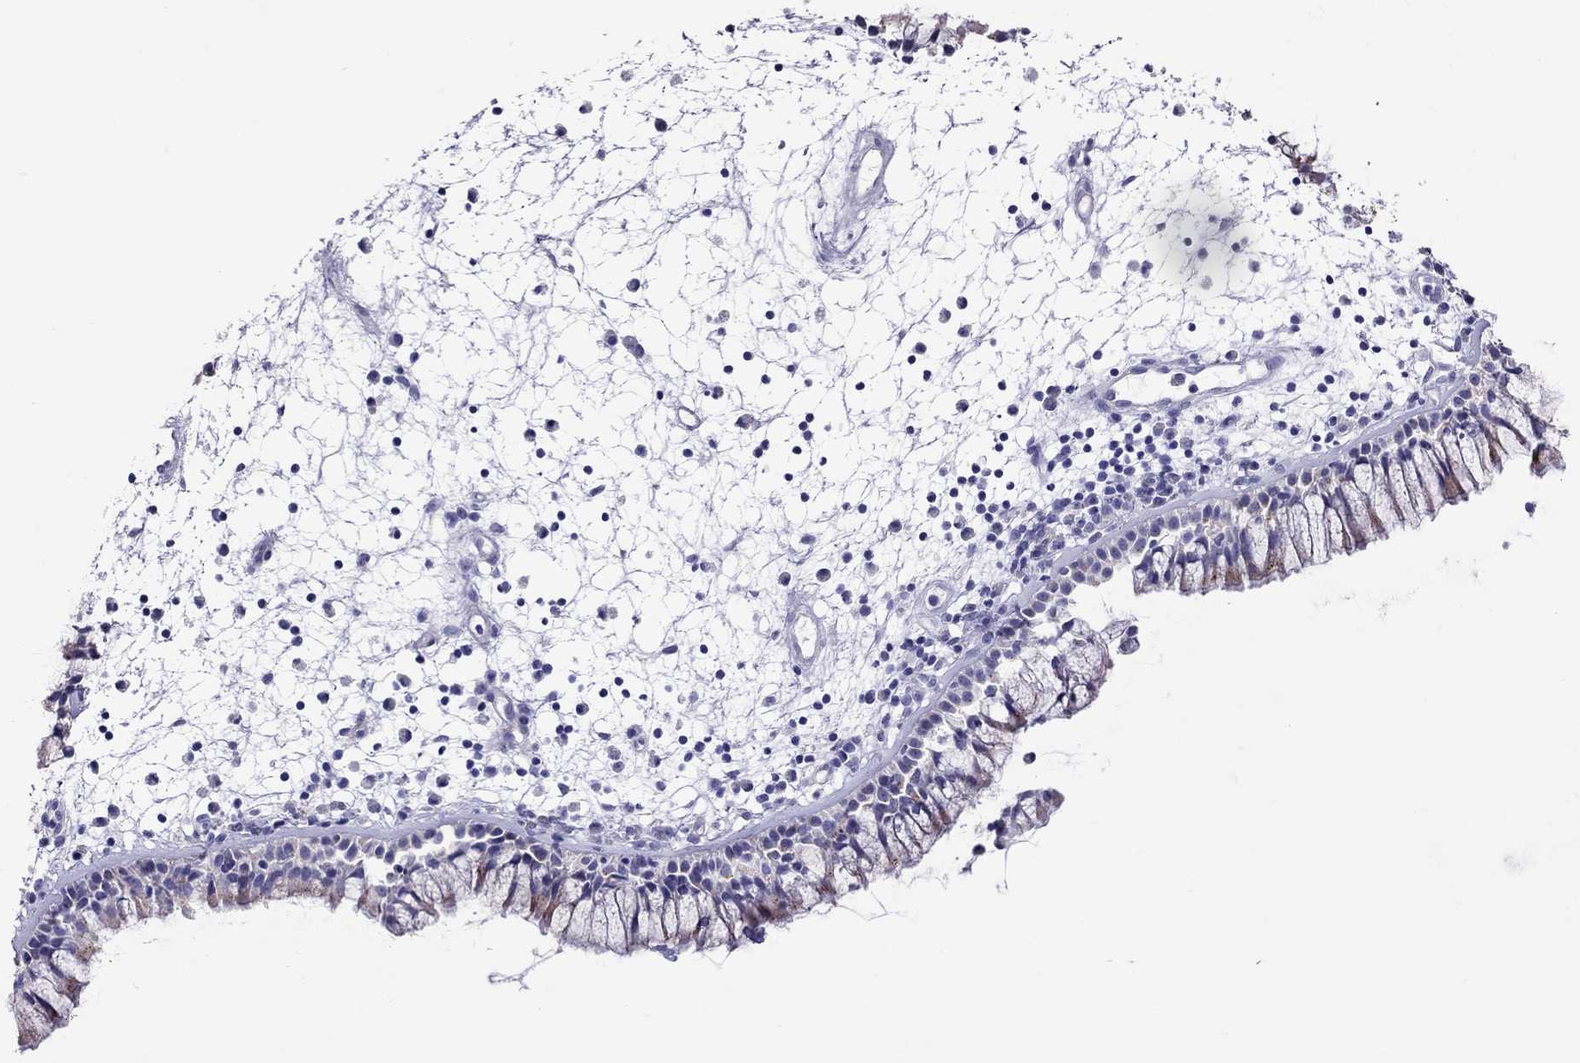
{"staining": {"intensity": "weak", "quantity": "<25%", "location": "cytoplasmic/membranous"}, "tissue": "nasopharynx", "cell_type": "Respiratory epithelial cells", "image_type": "normal", "snomed": [{"axis": "morphology", "description": "Normal tissue, NOS"}, {"axis": "morphology", "description": "Polyp, NOS"}, {"axis": "topography", "description": "Nasopharynx"}], "caption": "Photomicrograph shows no significant protein expression in respiratory epithelial cells of benign nasopharynx. (Immunohistochemistry, brightfield microscopy, high magnification).", "gene": "CLPSL2", "patient": {"sex": "female", "age": 56}}